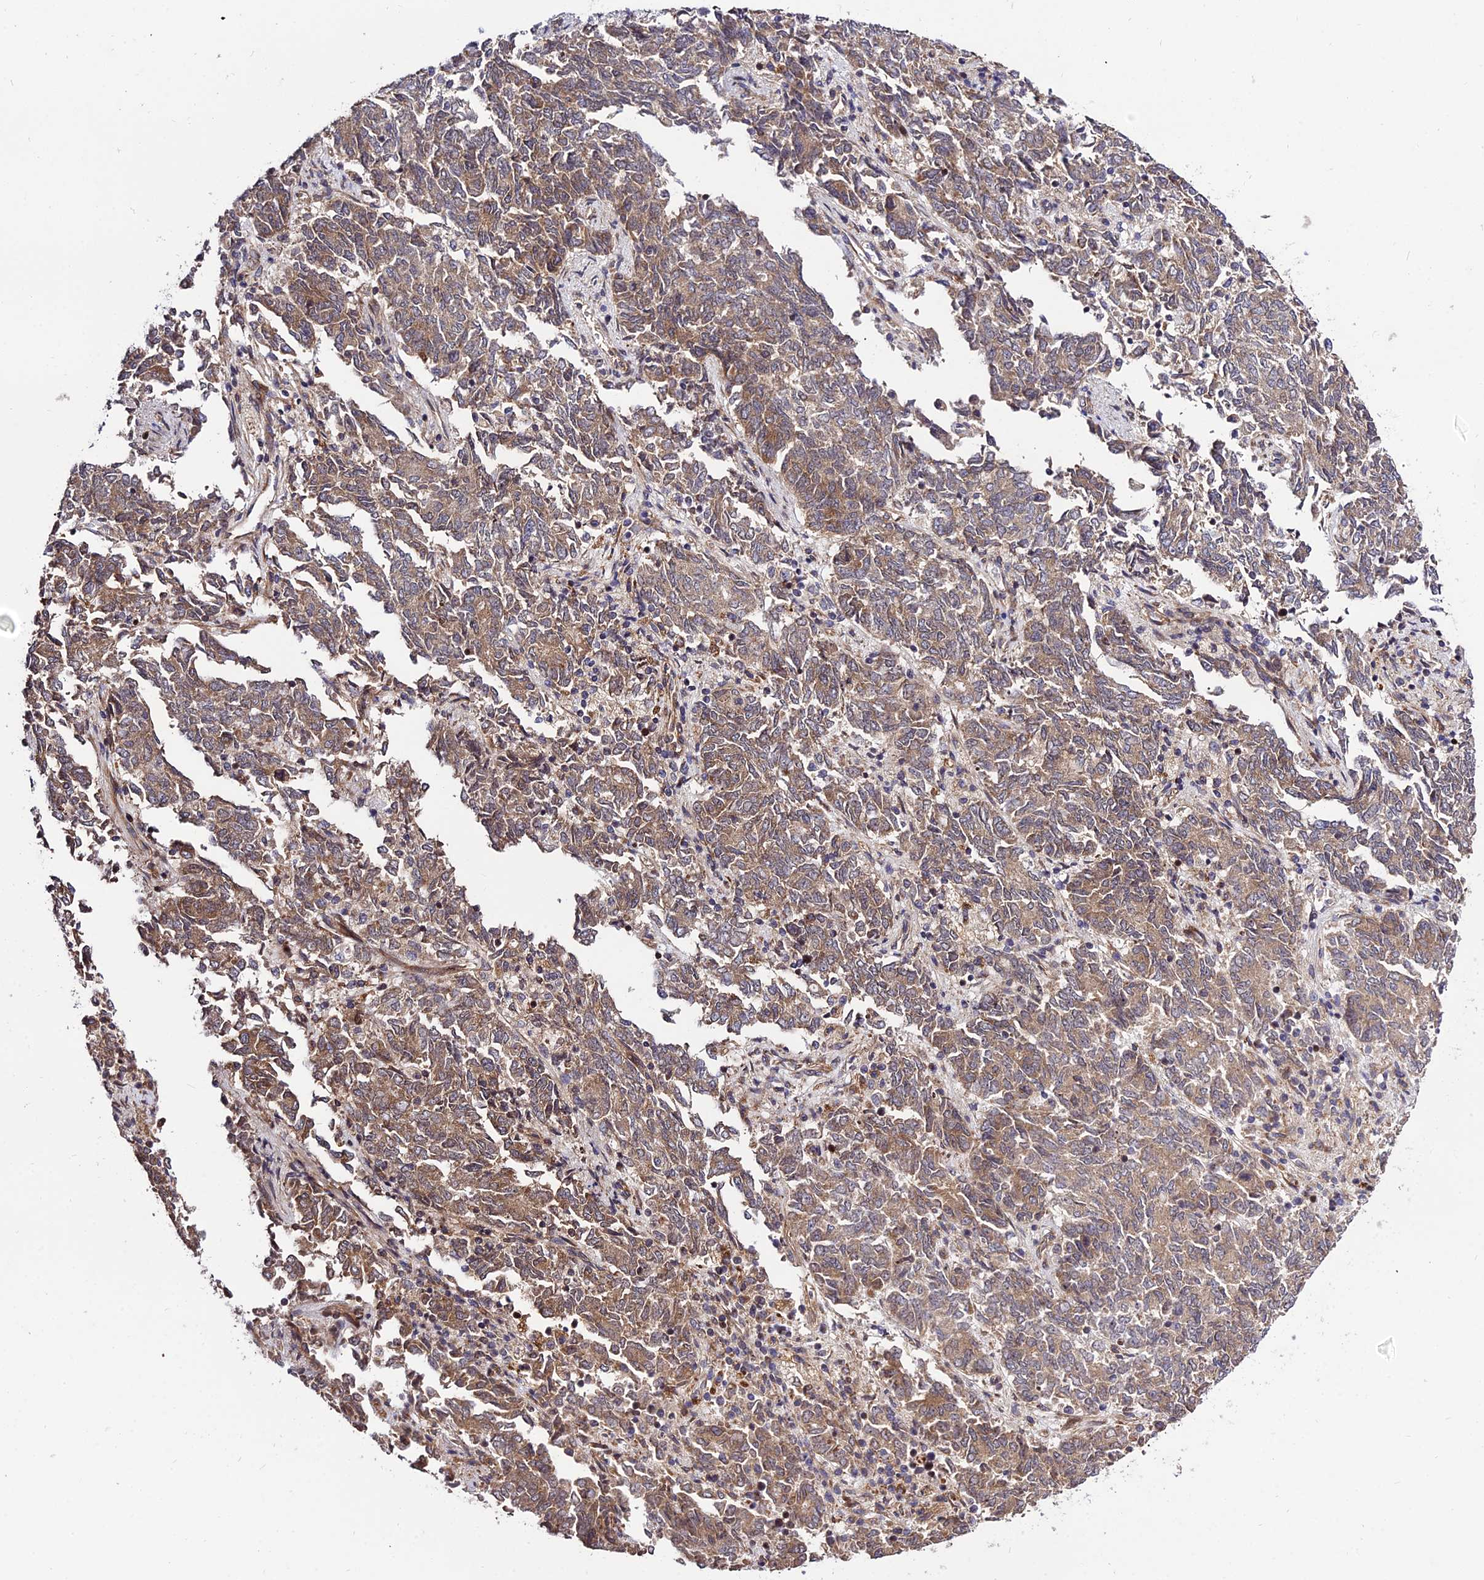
{"staining": {"intensity": "moderate", "quantity": ">75%", "location": "cytoplasmic/membranous"}, "tissue": "endometrial cancer", "cell_type": "Tumor cells", "image_type": "cancer", "snomed": [{"axis": "morphology", "description": "Adenocarcinoma, NOS"}, {"axis": "topography", "description": "Endometrium"}], "caption": "Immunohistochemical staining of human endometrial cancer (adenocarcinoma) reveals medium levels of moderate cytoplasmic/membranous staining in approximately >75% of tumor cells.", "gene": "SMG6", "patient": {"sex": "female", "age": 80}}